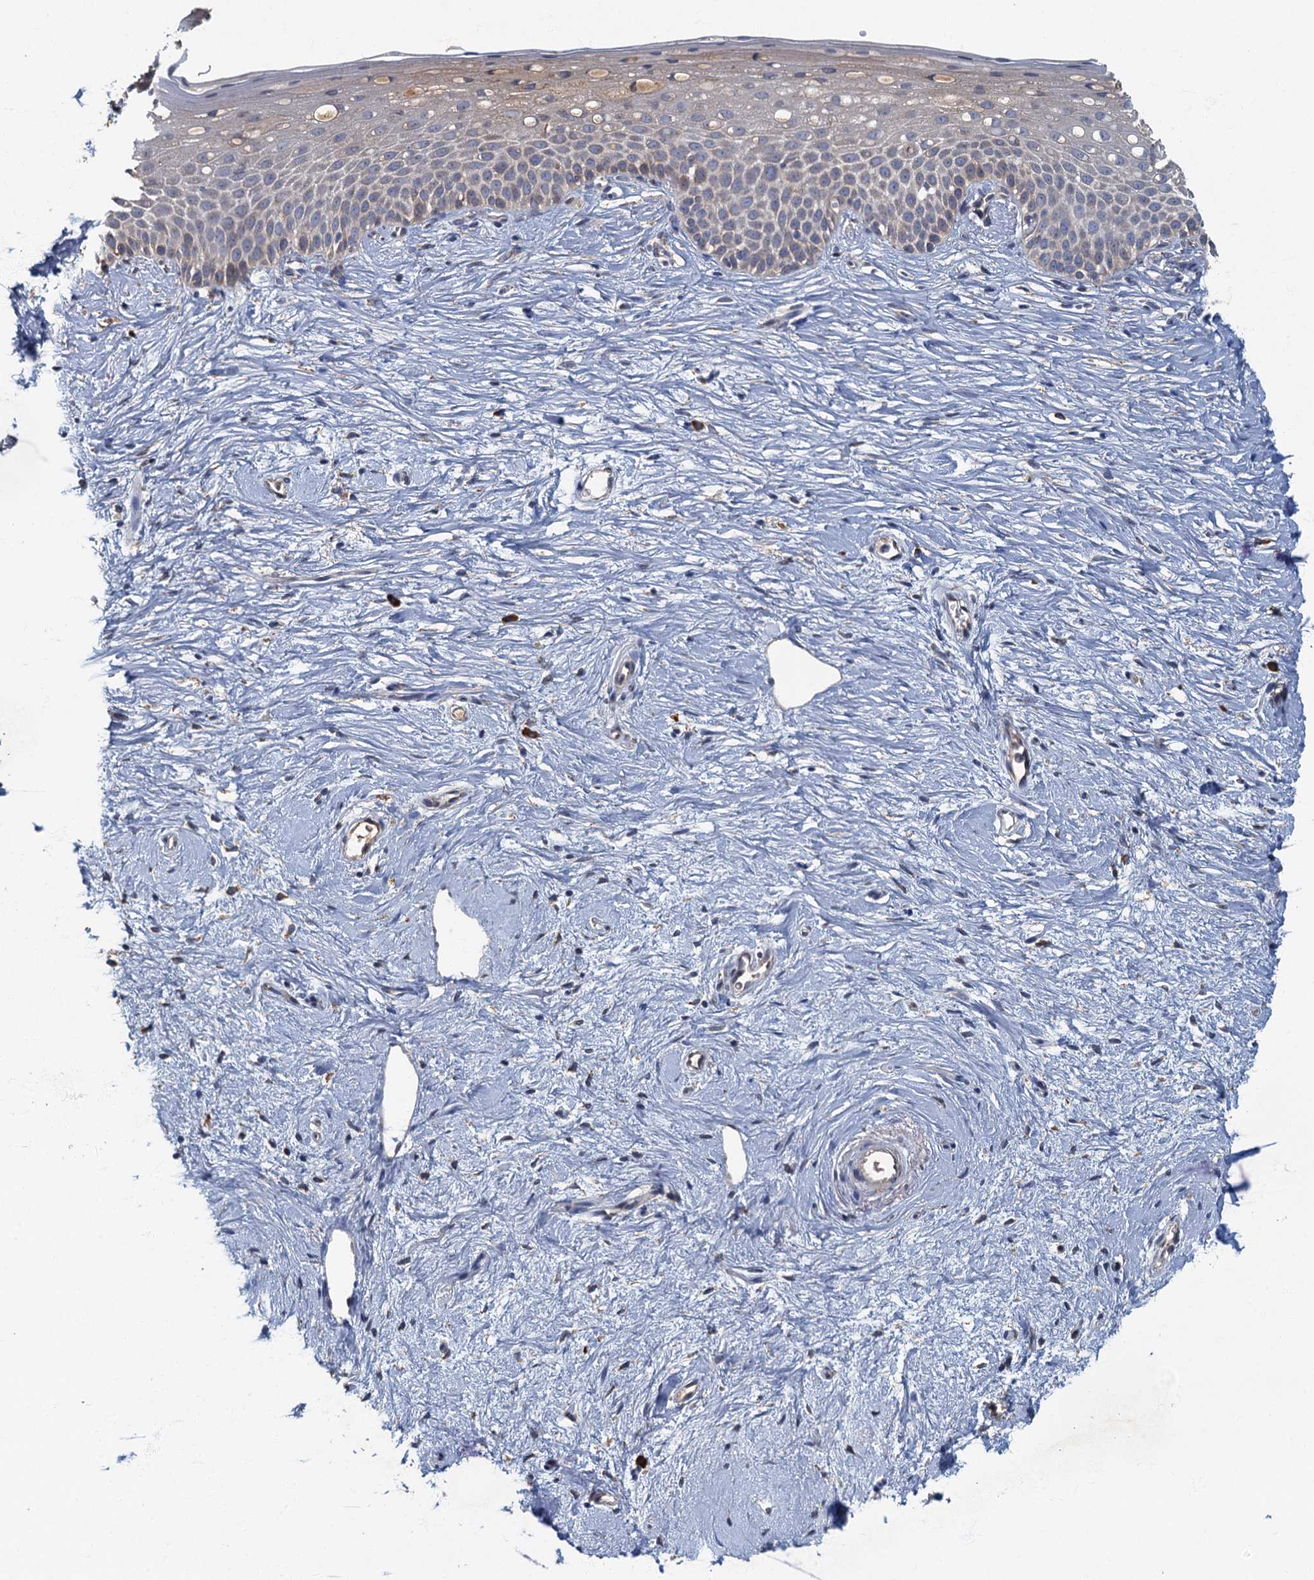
{"staining": {"intensity": "moderate", "quantity": "25%-75%", "location": "cytoplasmic/membranous"}, "tissue": "cervix", "cell_type": "Glandular cells", "image_type": "normal", "snomed": [{"axis": "morphology", "description": "Normal tissue, NOS"}, {"axis": "topography", "description": "Cervix"}], "caption": "Cervix stained with DAB (3,3'-diaminobenzidine) immunohistochemistry exhibits medium levels of moderate cytoplasmic/membranous positivity in about 25%-75% of glandular cells.", "gene": "SPDYC", "patient": {"sex": "female", "age": 57}}